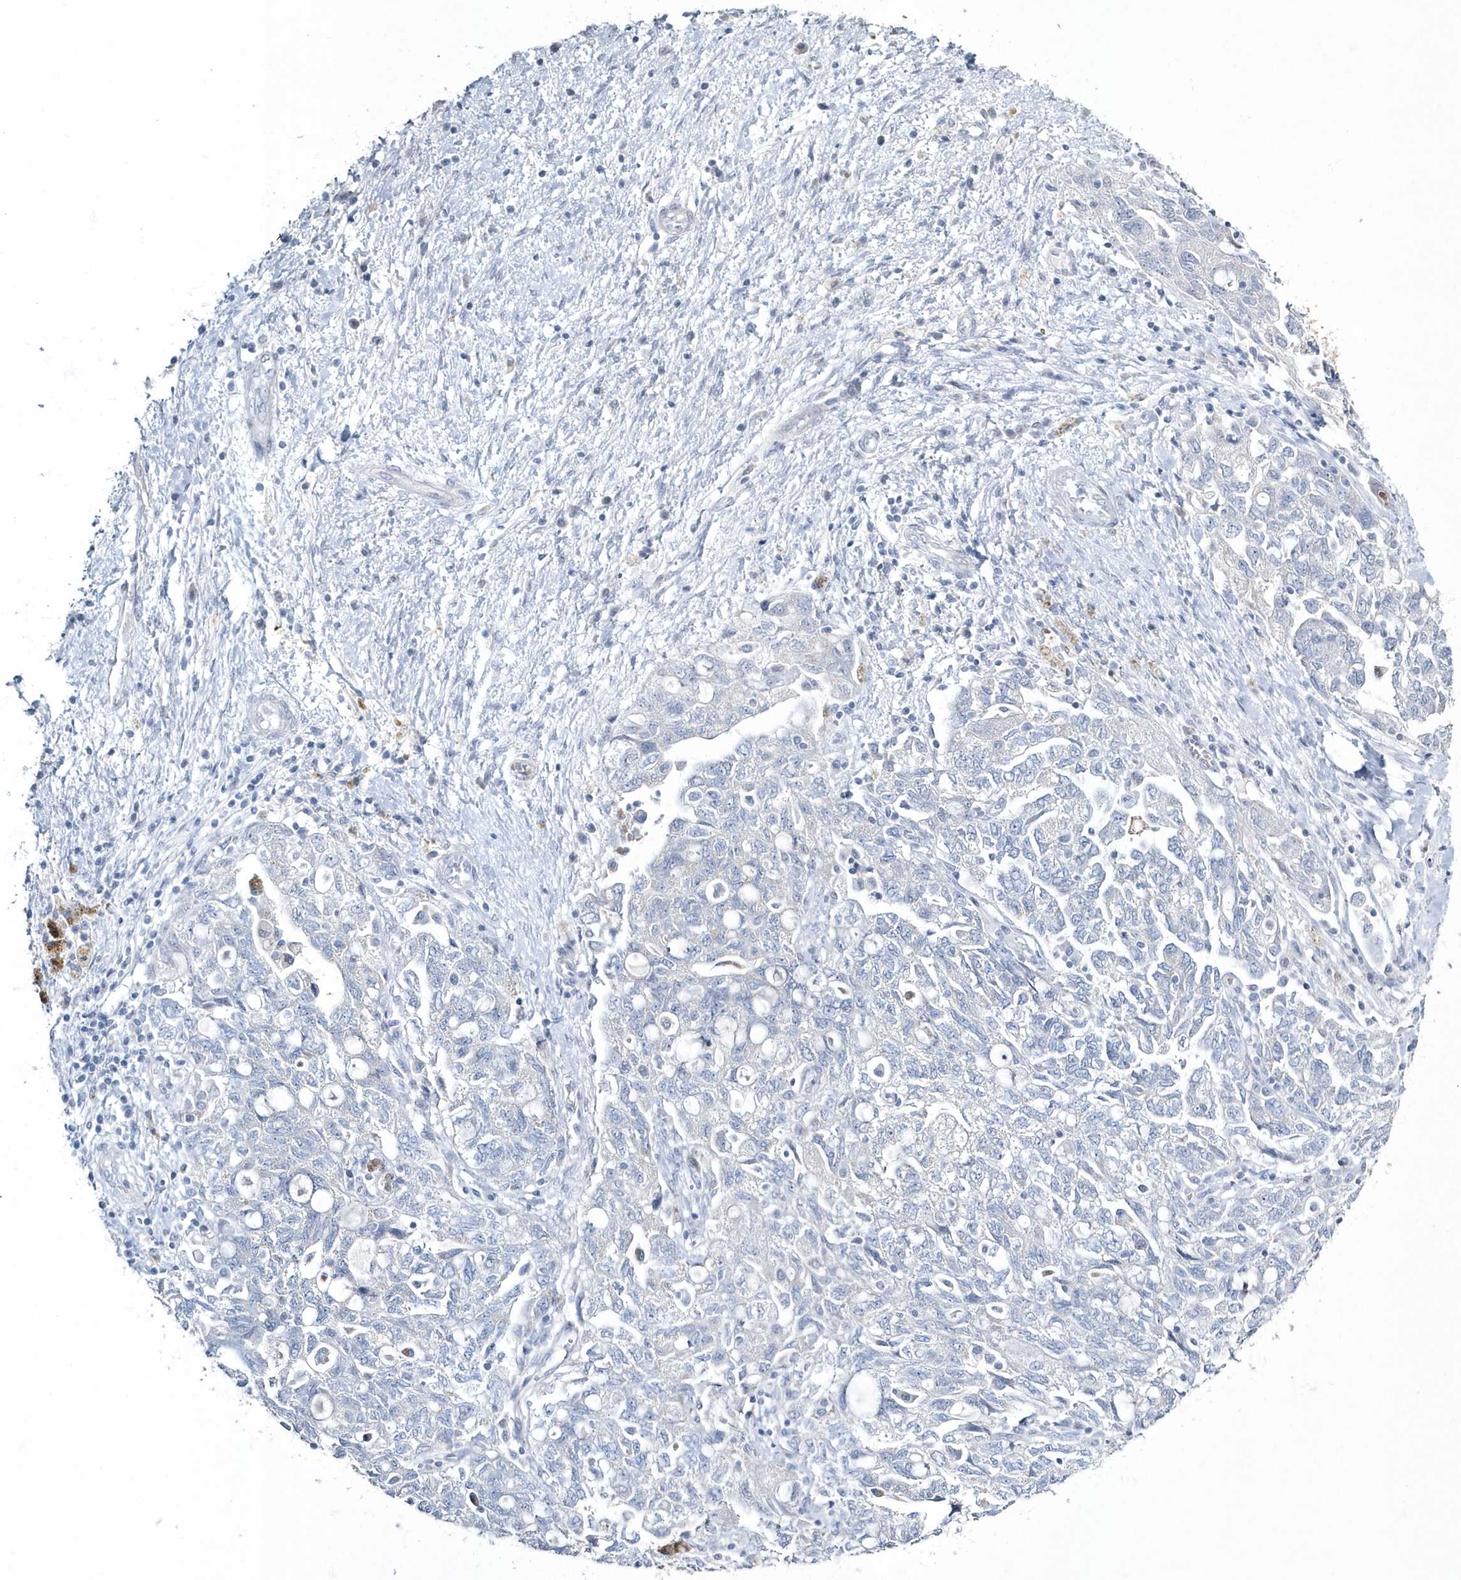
{"staining": {"intensity": "negative", "quantity": "none", "location": "none"}, "tissue": "ovarian cancer", "cell_type": "Tumor cells", "image_type": "cancer", "snomed": [{"axis": "morphology", "description": "Carcinoma, NOS"}, {"axis": "morphology", "description": "Cystadenocarcinoma, serous, NOS"}, {"axis": "topography", "description": "Ovary"}], "caption": "Tumor cells show no significant staining in ovarian serous cystadenocarcinoma. Brightfield microscopy of immunohistochemistry (IHC) stained with DAB (brown) and hematoxylin (blue), captured at high magnification.", "gene": "MYOT", "patient": {"sex": "female", "age": 69}}